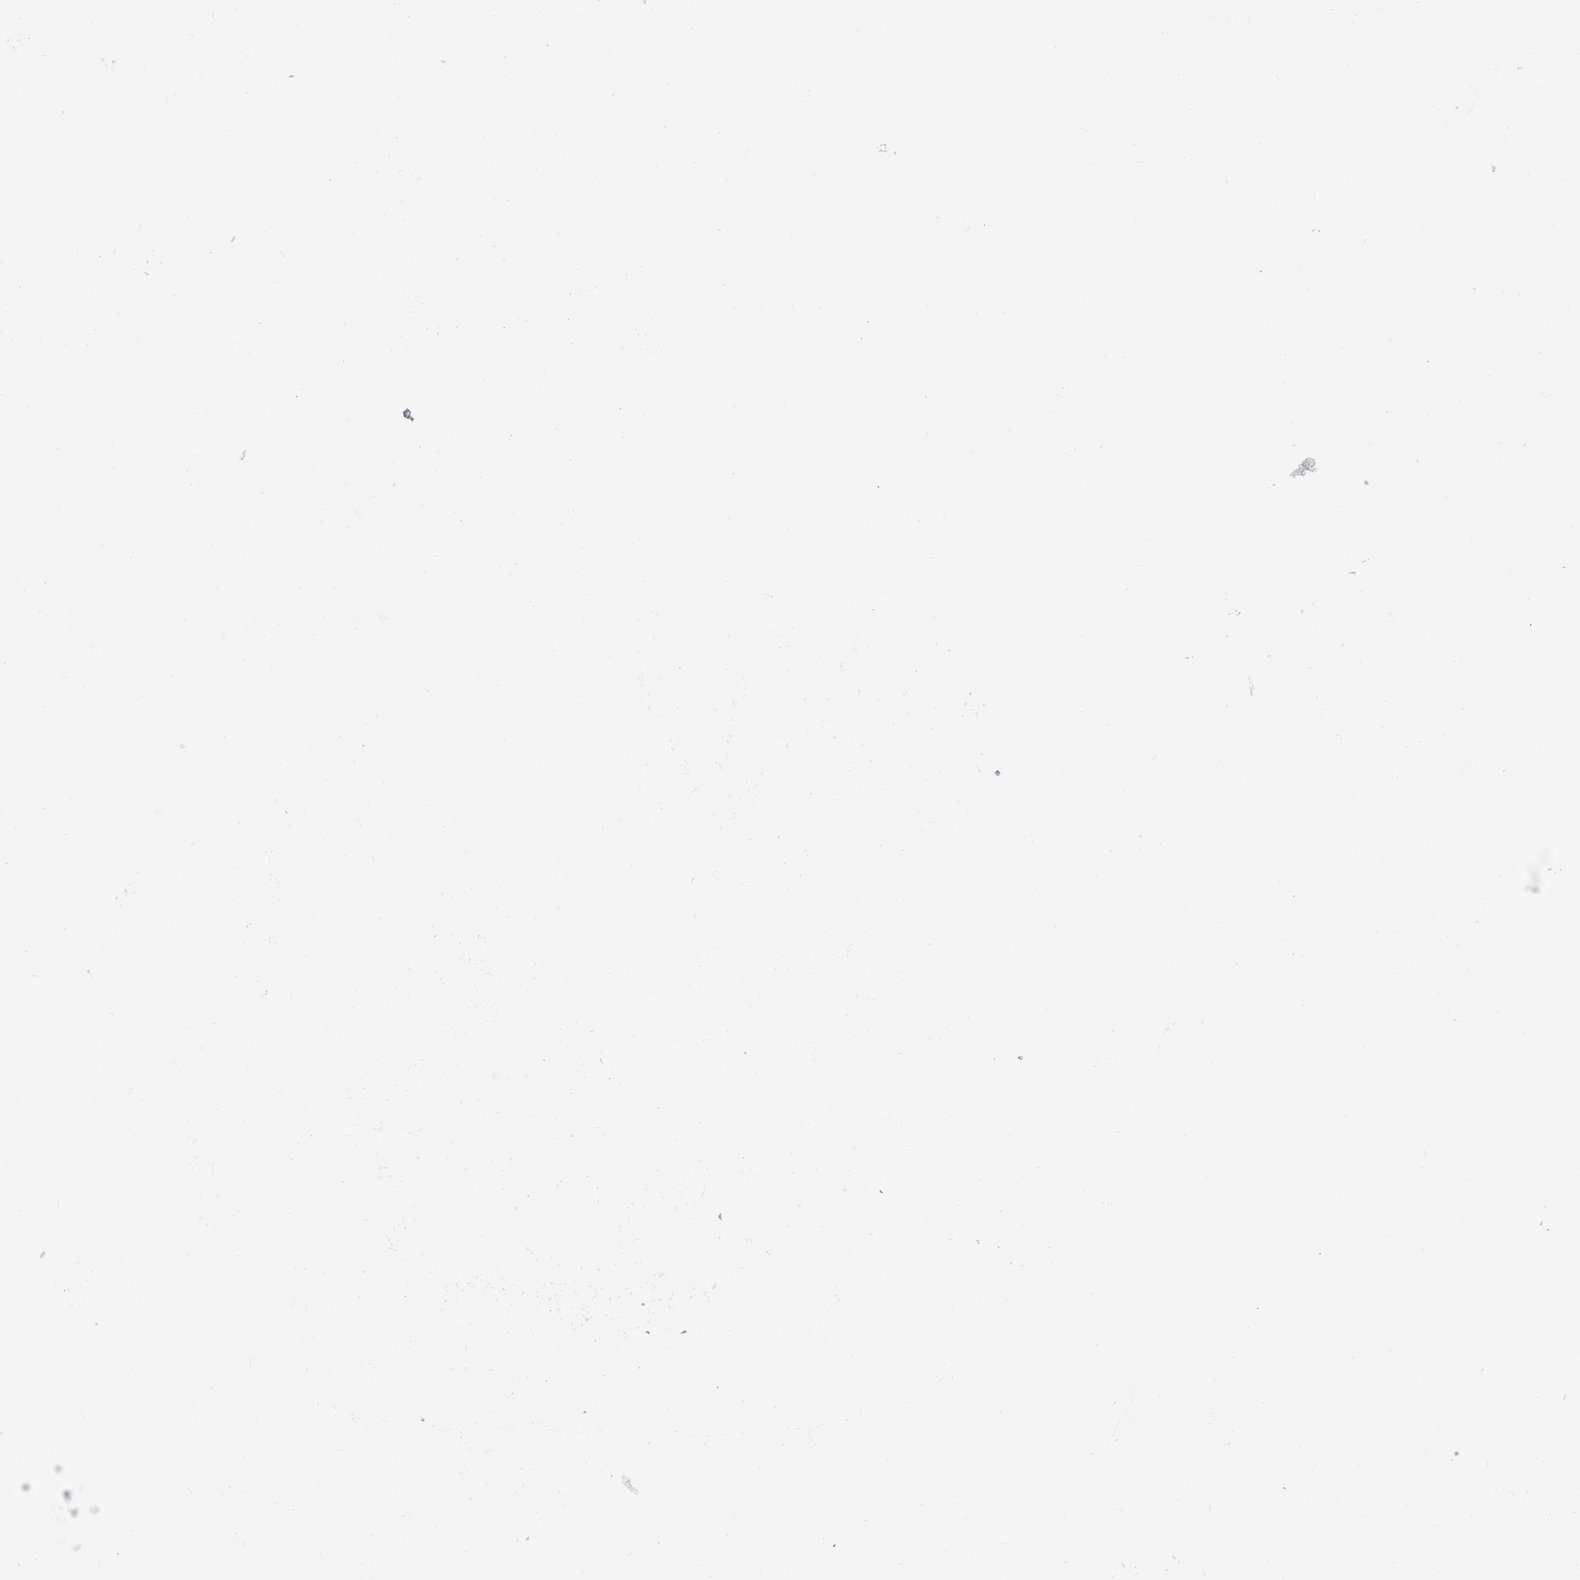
{"staining": {"intensity": "negative", "quantity": "none", "location": "none"}, "tissue": "lymphoma", "cell_type": "Tumor cells", "image_type": "cancer", "snomed": [{"axis": "morphology", "description": "Malignant lymphoma, non-Hodgkin's type, Low grade"}, {"axis": "topography", "description": "Lymph node"}], "caption": "A high-resolution micrograph shows IHC staining of lymphoma, which displays no significant expression in tumor cells.", "gene": "CPXM2", "patient": {"sex": "male", "age": 66}}